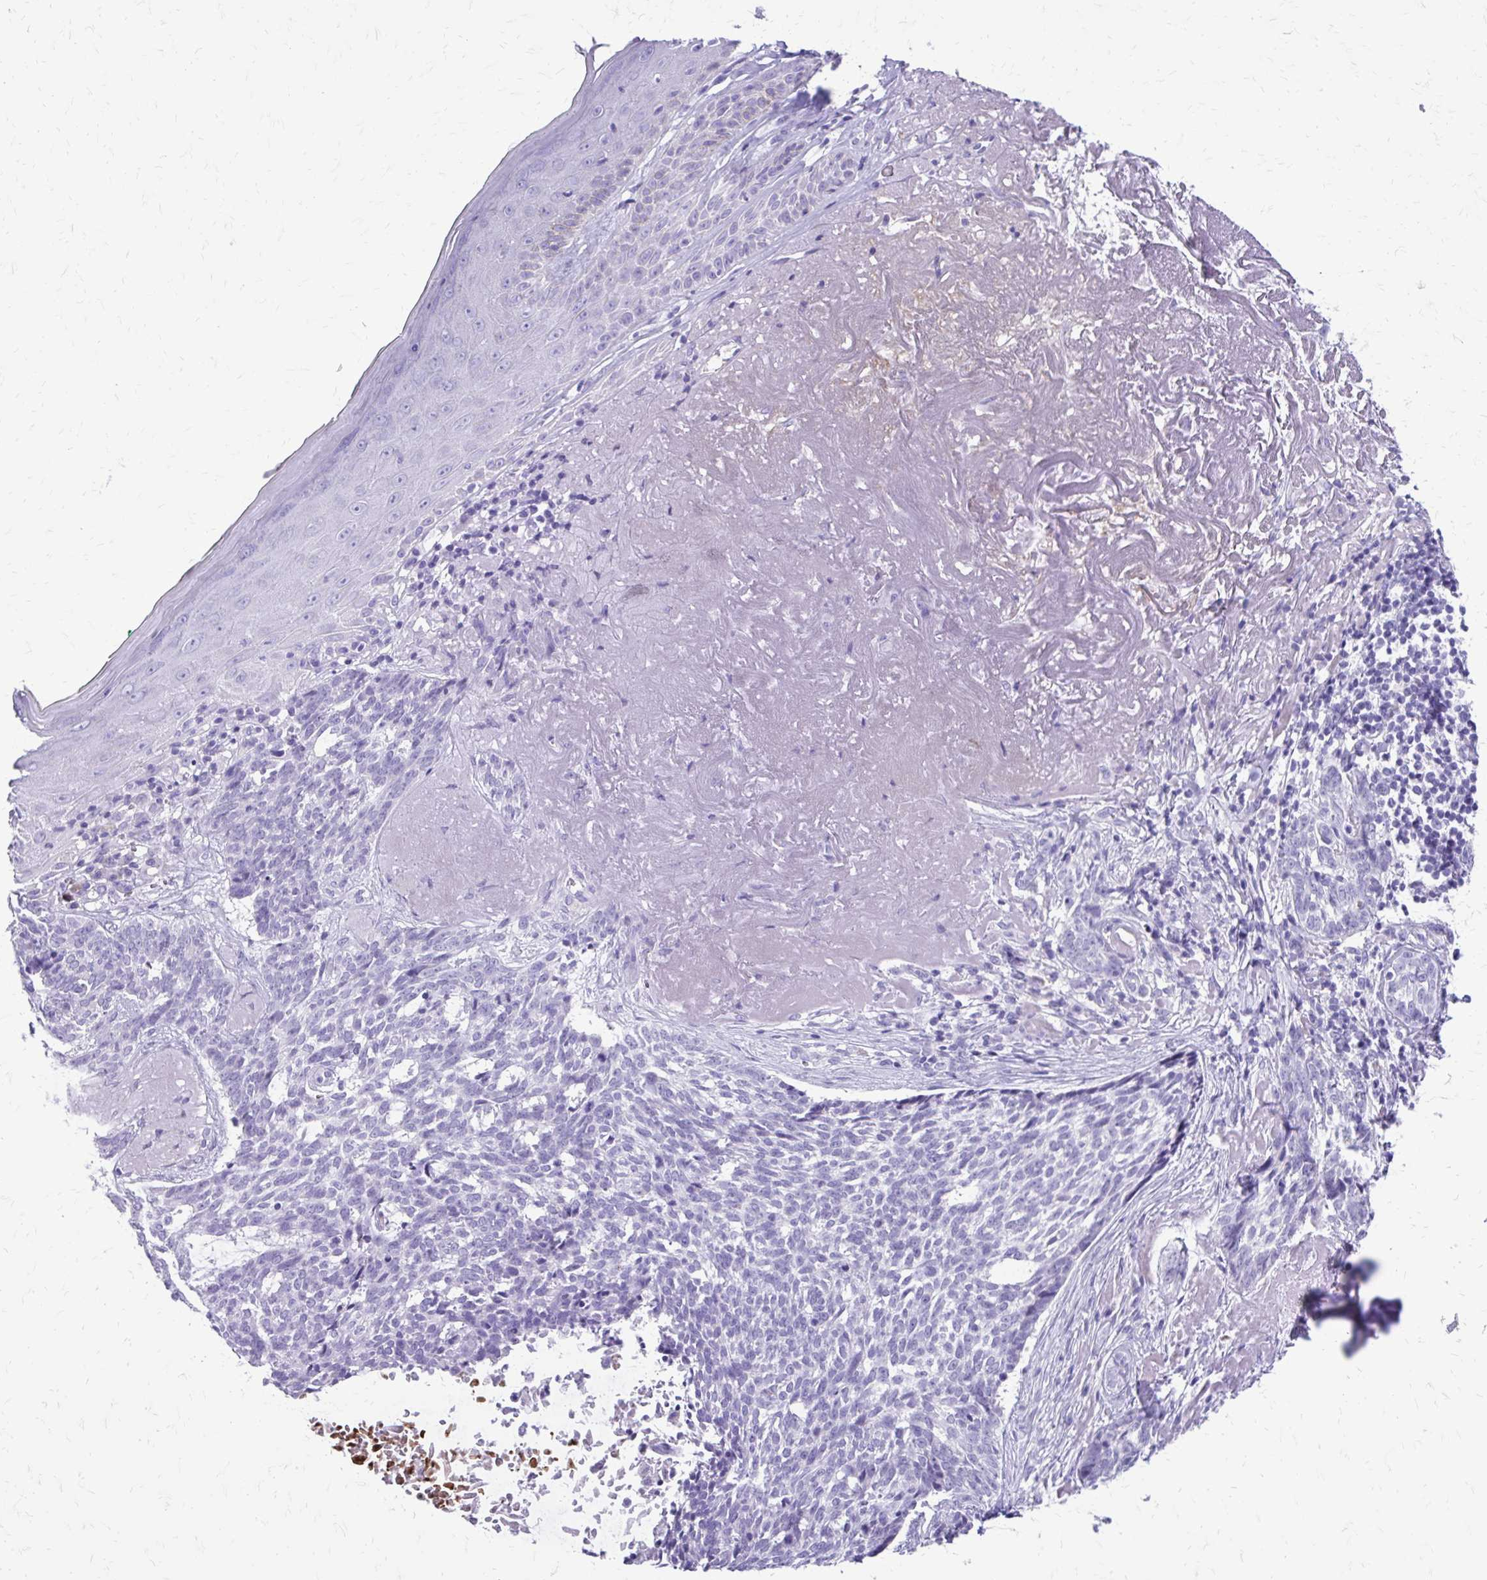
{"staining": {"intensity": "negative", "quantity": "none", "location": "none"}, "tissue": "skin cancer", "cell_type": "Tumor cells", "image_type": "cancer", "snomed": [{"axis": "morphology", "description": "Basal cell carcinoma"}, {"axis": "topography", "description": "Skin"}, {"axis": "topography", "description": "Skin of face"}], "caption": "This is an IHC image of human skin cancer. There is no staining in tumor cells.", "gene": "SATL1", "patient": {"sex": "female", "age": 95}}